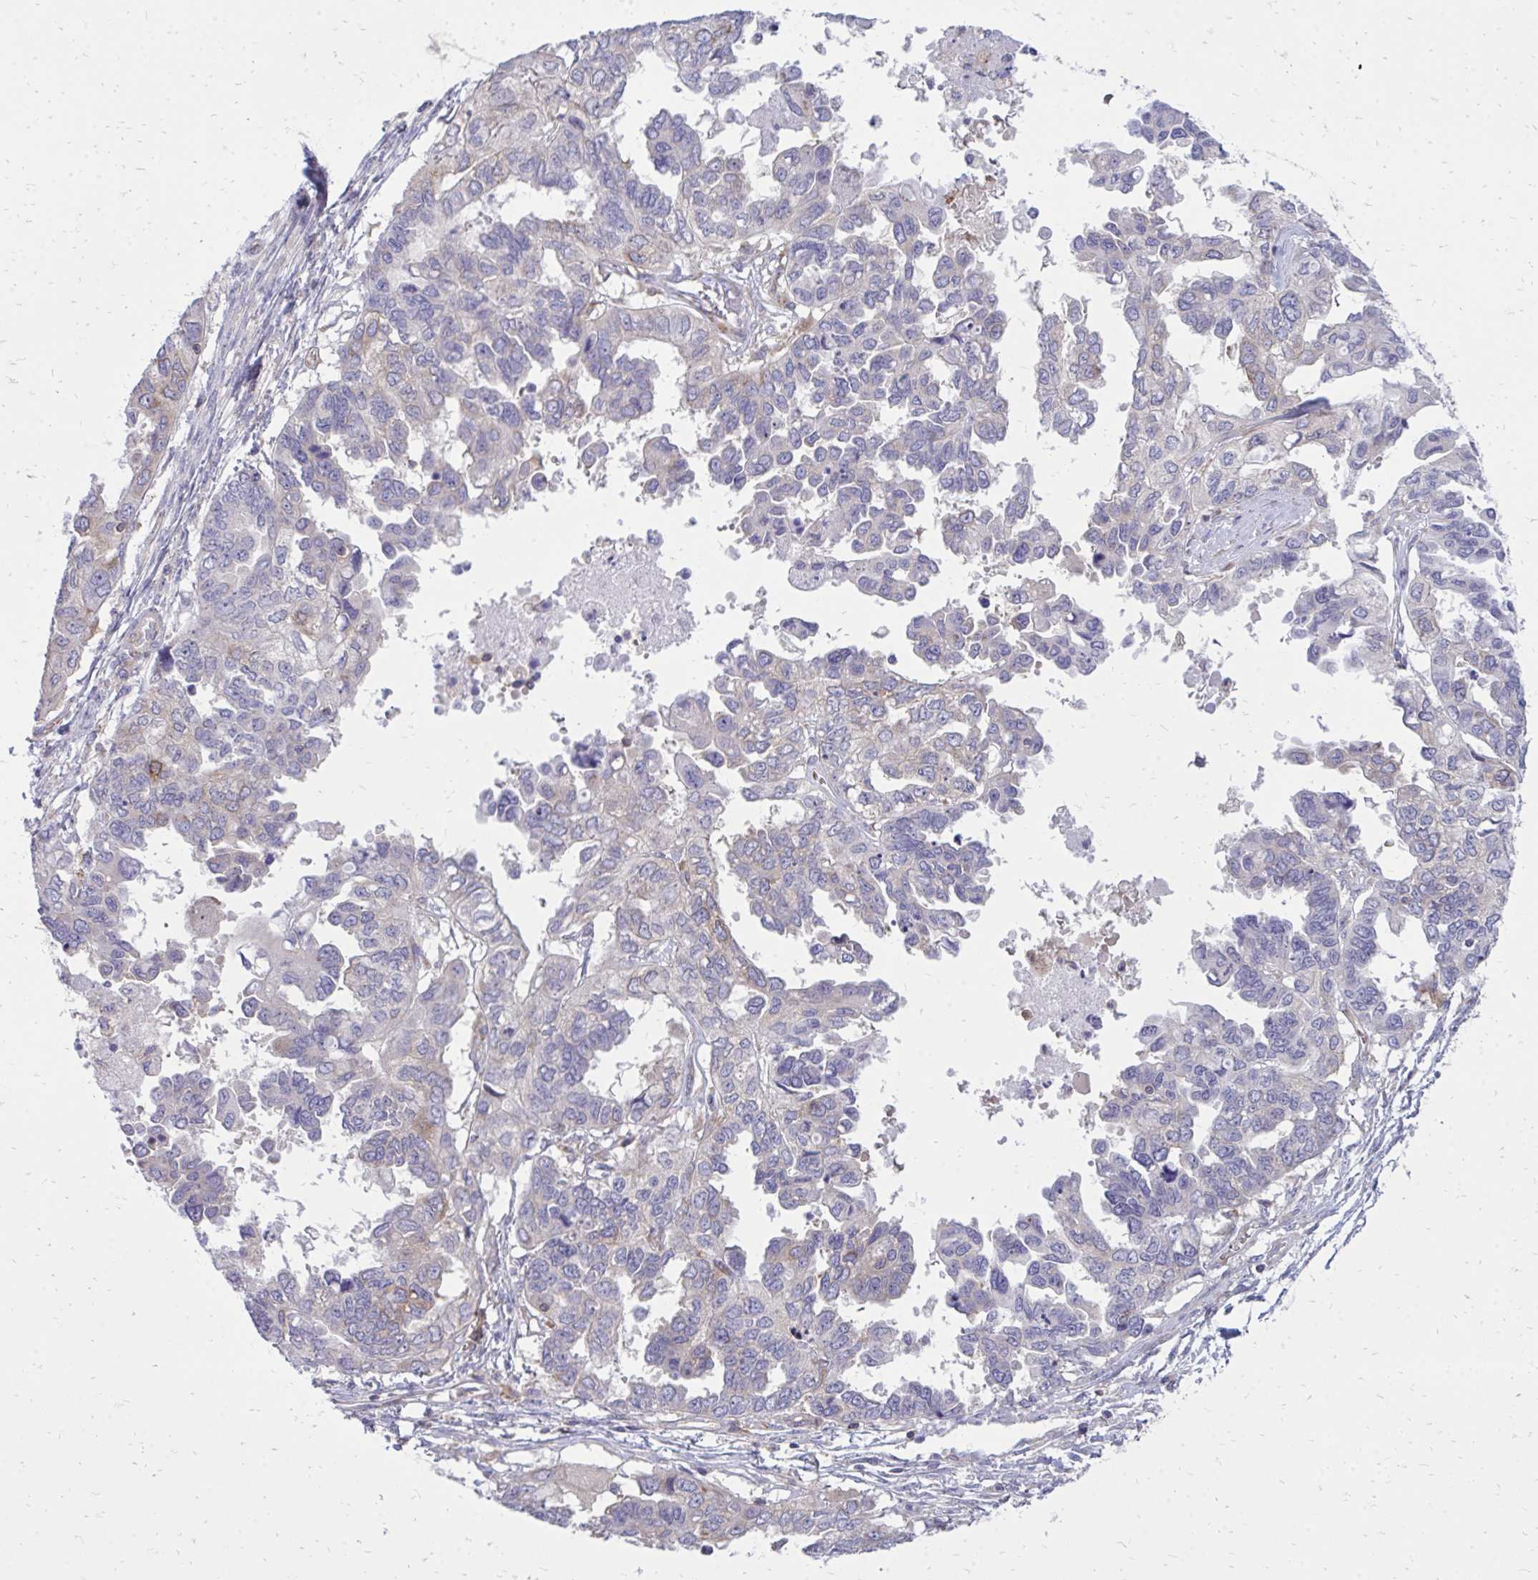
{"staining": {"intensity": "negative", "quantity": "none", "location": "none"}, "tissue": "ovarian cancer", "cell_type": "Tumor cells", "image_type": "cancer", "snomed": [{"axis": "morphology", "description": "Cystadenocarcinoma, serous, NOS"}, {"axis": "topography", "description": "Ovary"}], "caption": "Immunohistochemistry photomicrograph of neoplastic tissue: serous cystadenocarcinoma (ovarian) stained with DAB demonstrates no significant protein staining in tumor cells.", "gene": "ASAP1", "patient": {"sex": "female", "age": 53}}